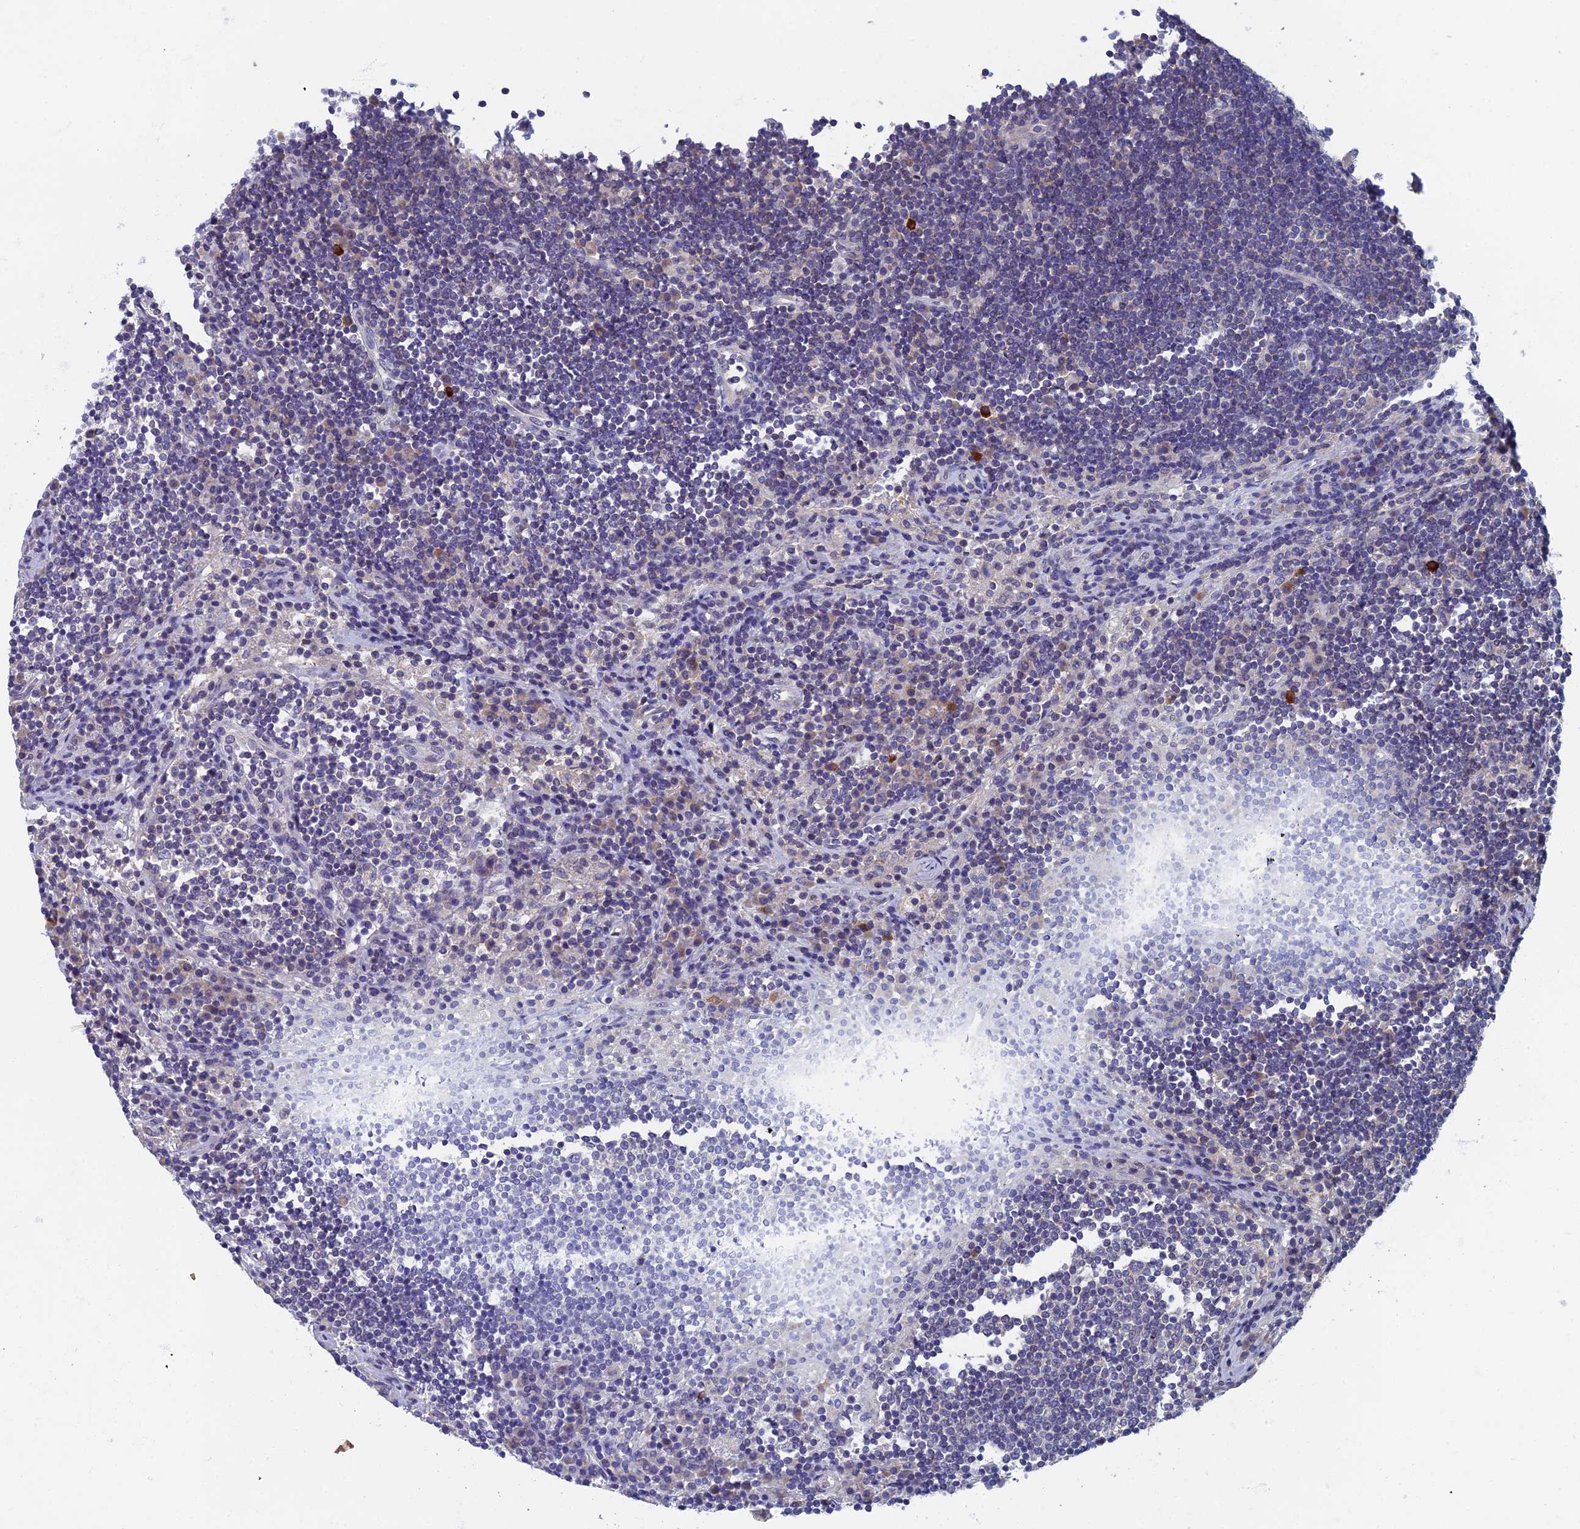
{"staining": {"intensity": "negative", "quantity": "none", "location": "none"}, "tissue": "lymph node", "cell_type": "Non-germinal center cells", "image_type": "normal", "snomed": [{"axis": "morphology", "description": "Normal tissue, NOS"}, {"axis": "topography", "description": "Lymph node"}], "caption": "DAB (3,3'-diaminobenzidine) immunohistochemical staining of normal lymph node exhibits no significant positivity in non-germinal center cells.", "gene": "SPIN4", "patient": {"sex": "female", "age": 53}}